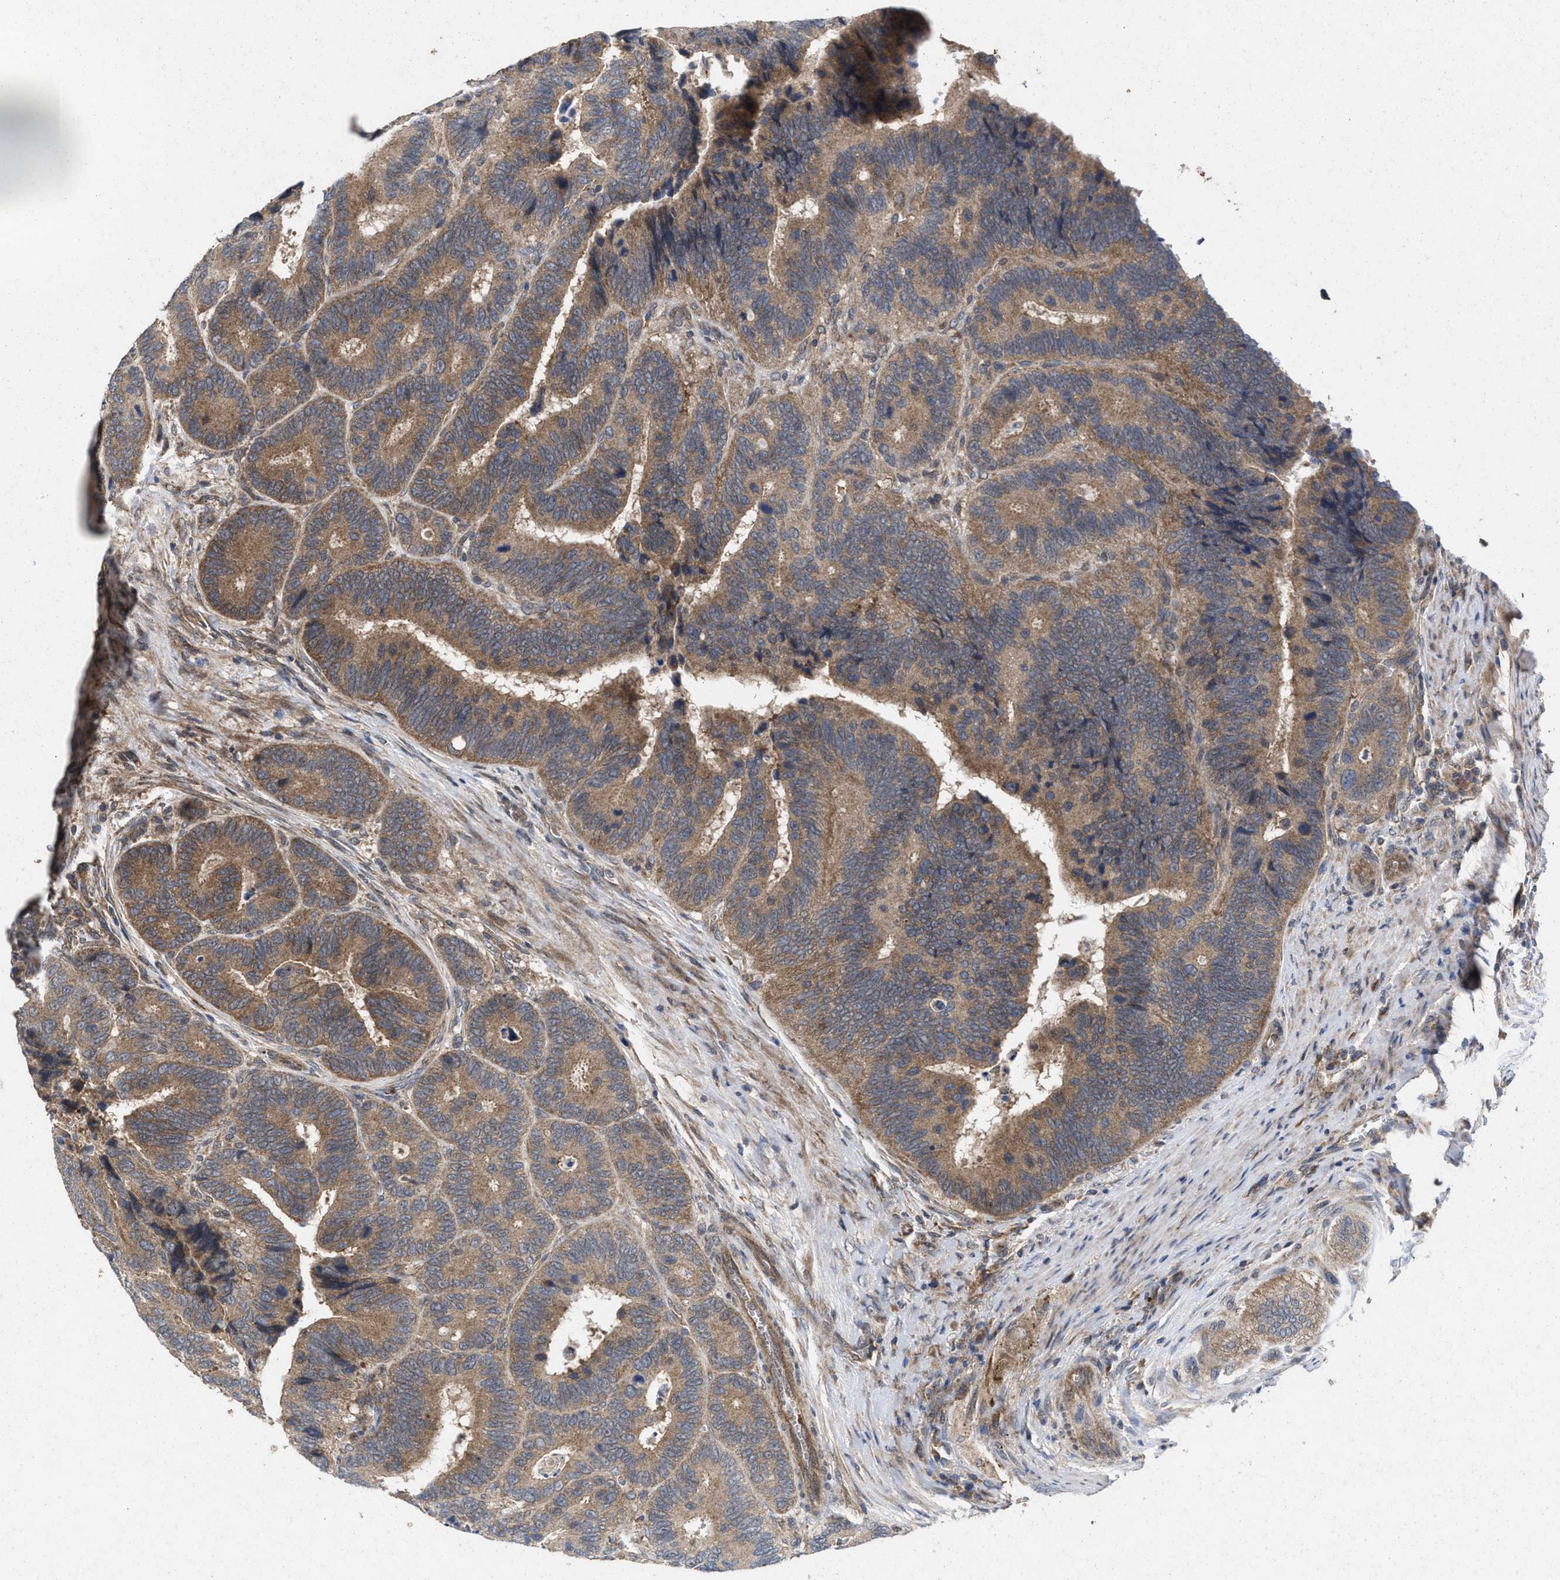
{"staining": {"intensity": "moderate", "quantity": ">75%", "location": "cytoplasmic/membranous"}, "tissue": "colorectal cancer", "cell_type": "Tumor cells", "image_type": "cancer", "snomed": [{"axis": "morphology", "description": "Inflammation, NOS"}, {"axis": "morphology", "description": "Adenocarcinoma, NOS"}, {"axis": "topography", "description": "Colon"}], "caption": "This is a photomicrograph of immunohistochemistry staining of colorectal cancer (adenocarcinoma), which shows moderate staining in the cytoplasmic/membranous of tumor cells.", "gene": "MSI2", "patient": {"sex": "male", "age": 72}}